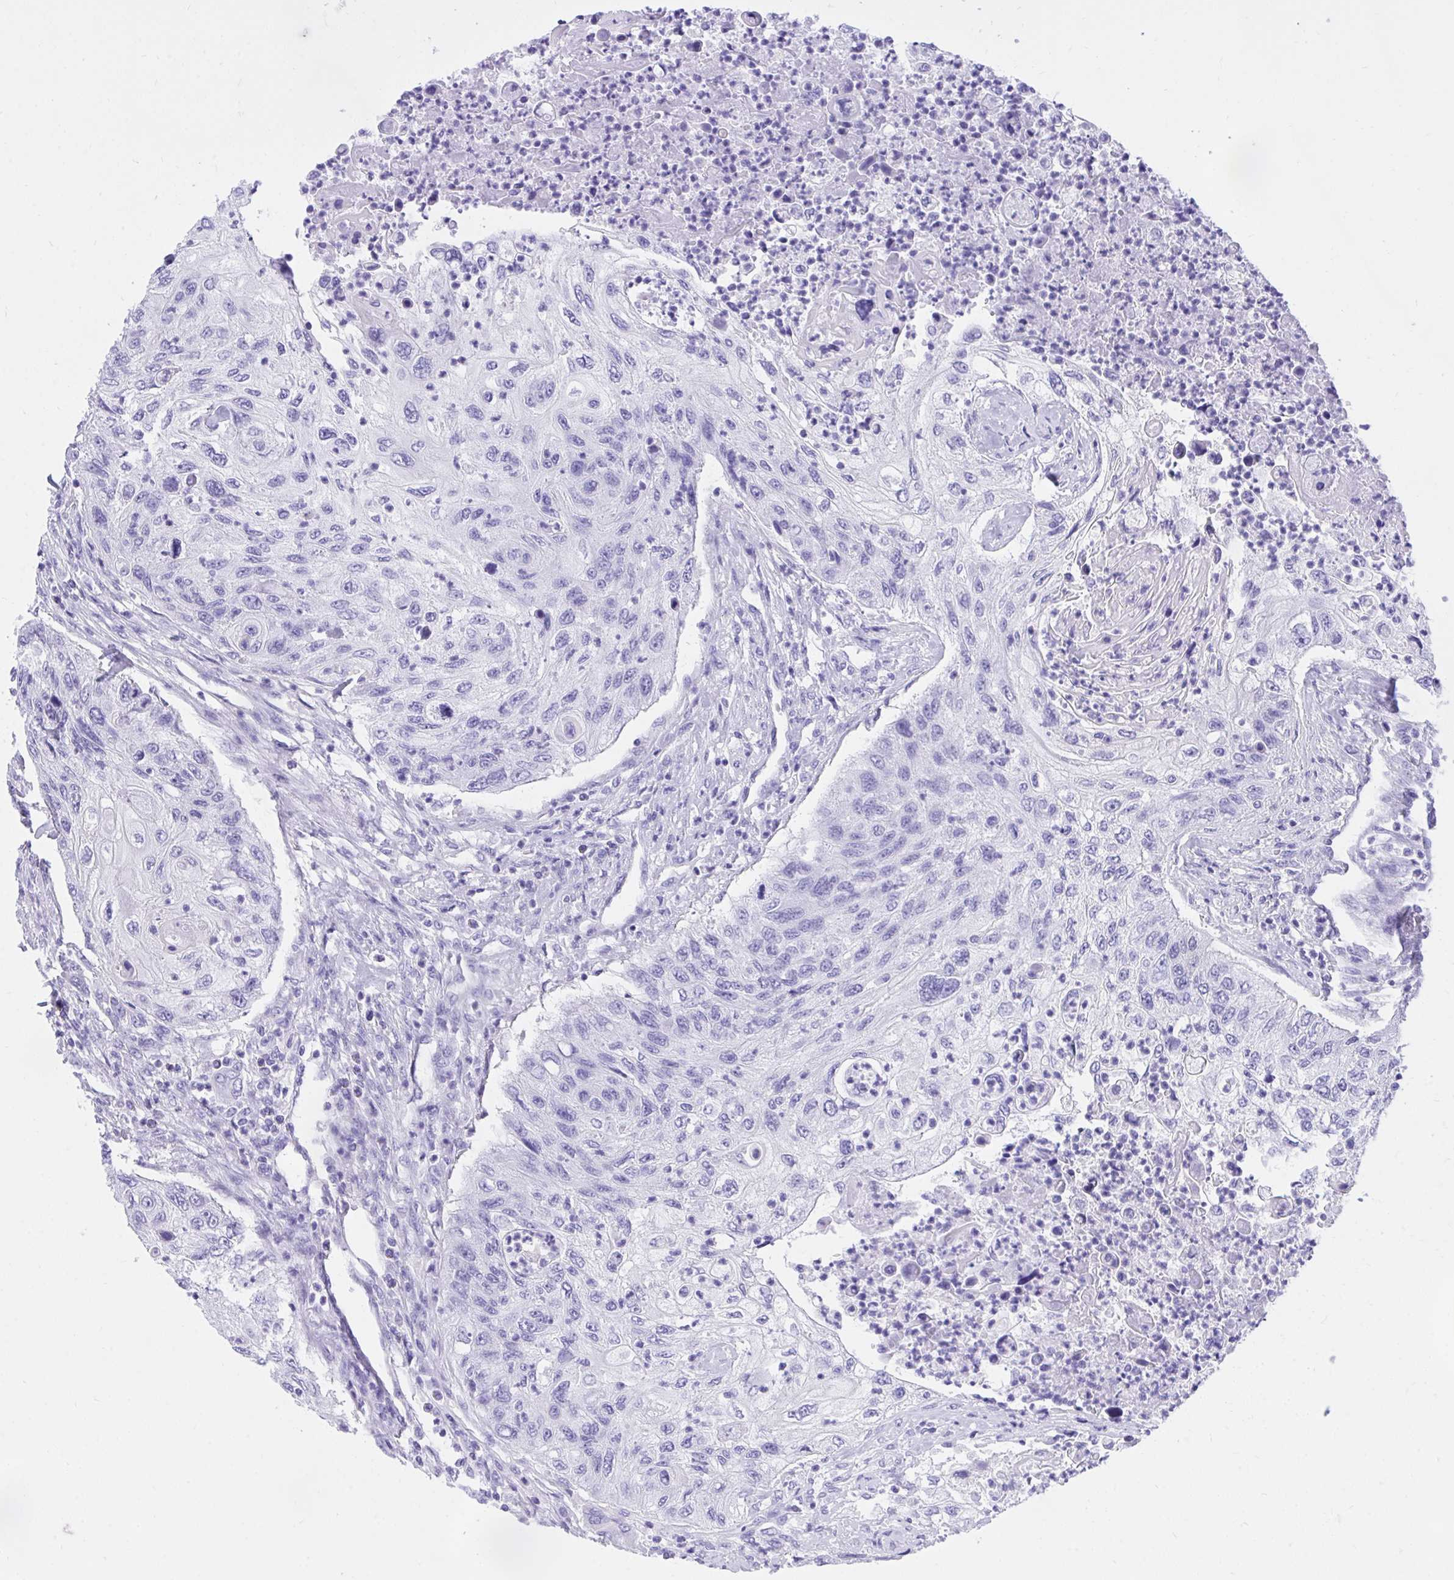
{"staining": {"intensity": "negative", "quantity": "none", "location": "none"}, "tissue": "urothelial cancer", "cell_type": "Tumor cells", "image_type": "cancer", "snomed": [{"axis": "morphology", "description": "Urothelial carcinoma, High grade"}, {"axis": "topography", "description": "Urinary bladder"}], "caption": "An immunohistochemistry histopathology image of urothelial cancer is shown. There is no staining in tumor cells of urothelial cancer.", "gene": "KCNN4", "patient": {"sex": "female", "age": 60}}